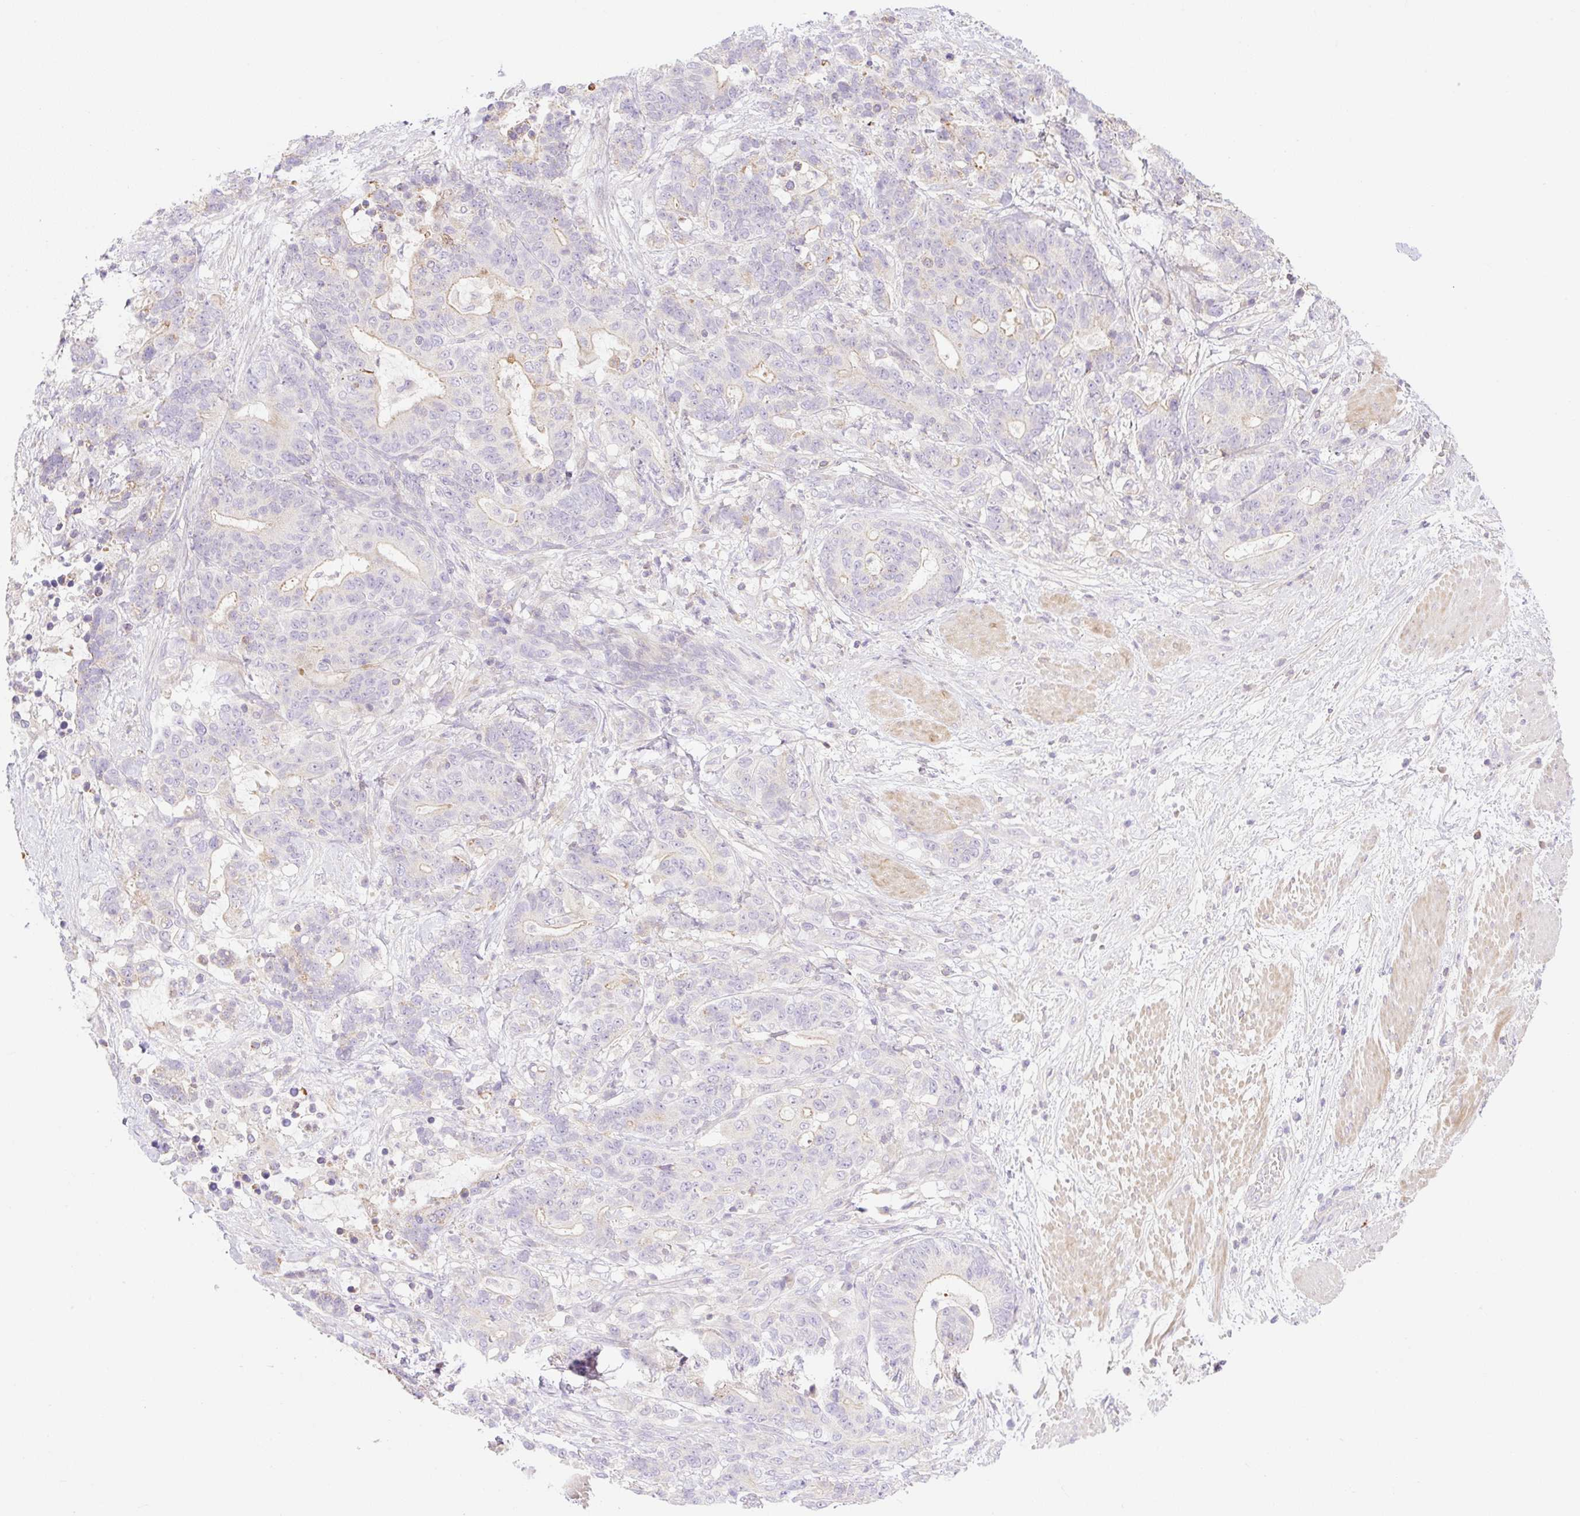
{"staining": {"intensity": "negative", "quantity": "none", "location": "none"}, "tissue": "stomach cancer", "cell_type": "Tumor cells", "image_type": "cancer", "snomed": [{"axis": "morphology", "description": "Normal tissue, NOS"}, {"axis": "morphology", "description": "Adenocarcinoma, NOS"}, {"axis": "topography", "description": "Stomach"}], "caption": "Human stomach cancer (adenocarcinoma) stained for a protein using immunohistochemistry (IHC) displays no expression in tumor cells.", "gene": "VPS25", "patient": {"sex": "female", "age": 64}}